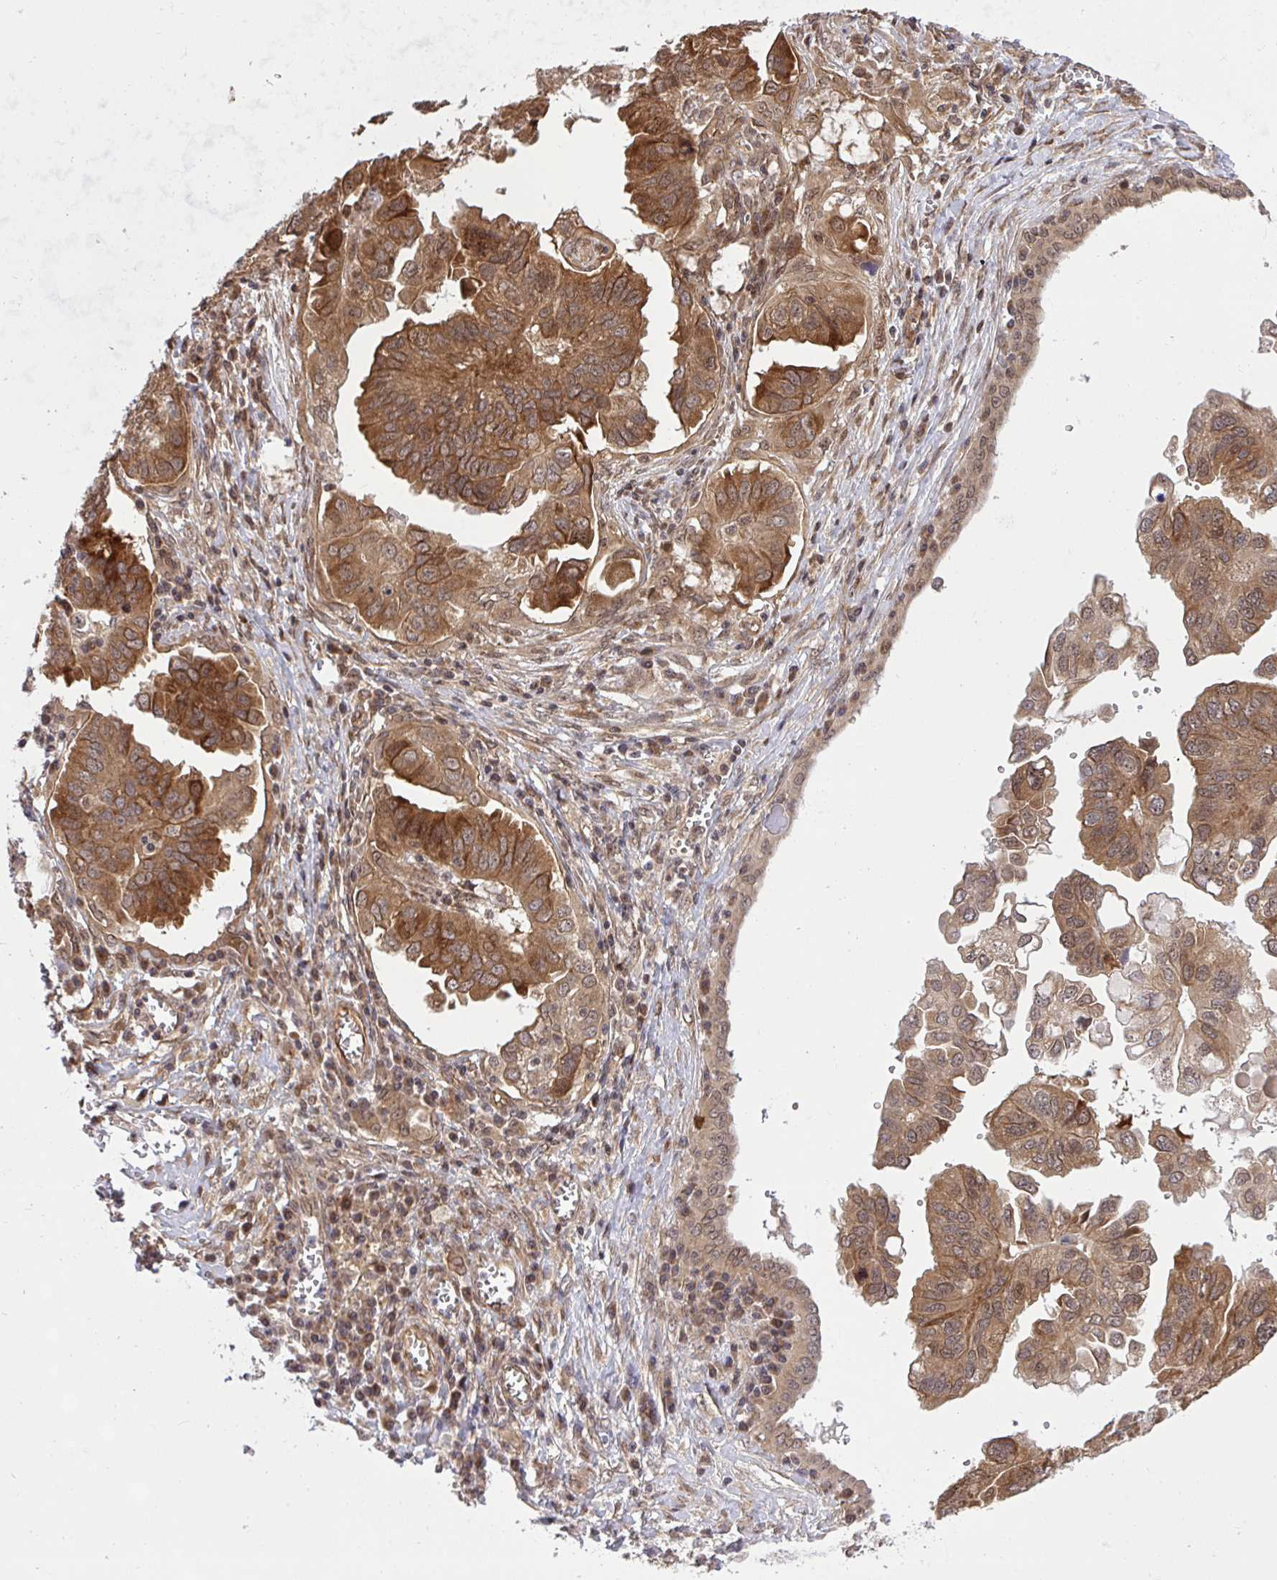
{"staining": {"intensity": "moderate", "quantity": ">75%", "location": "cytoplasmic/membranous"}, "tissue": "ovarian cancer", "cell_type": "Tumor cells", "image_type": "cancer", "snomed": [{"axis": "morphology", "description": "Cystadenocarcinoma, serous, NOS"}, {"axis": "topography", "description": "Ovary"}], "caption": "IHC (DAB) staining of human ovarian cancer displays moderate cytoplasmic/membranous protein positivity in about >75% of tumor cells.", "gene": "ERI1", "patient": {"sex": "female", "age": 79}}